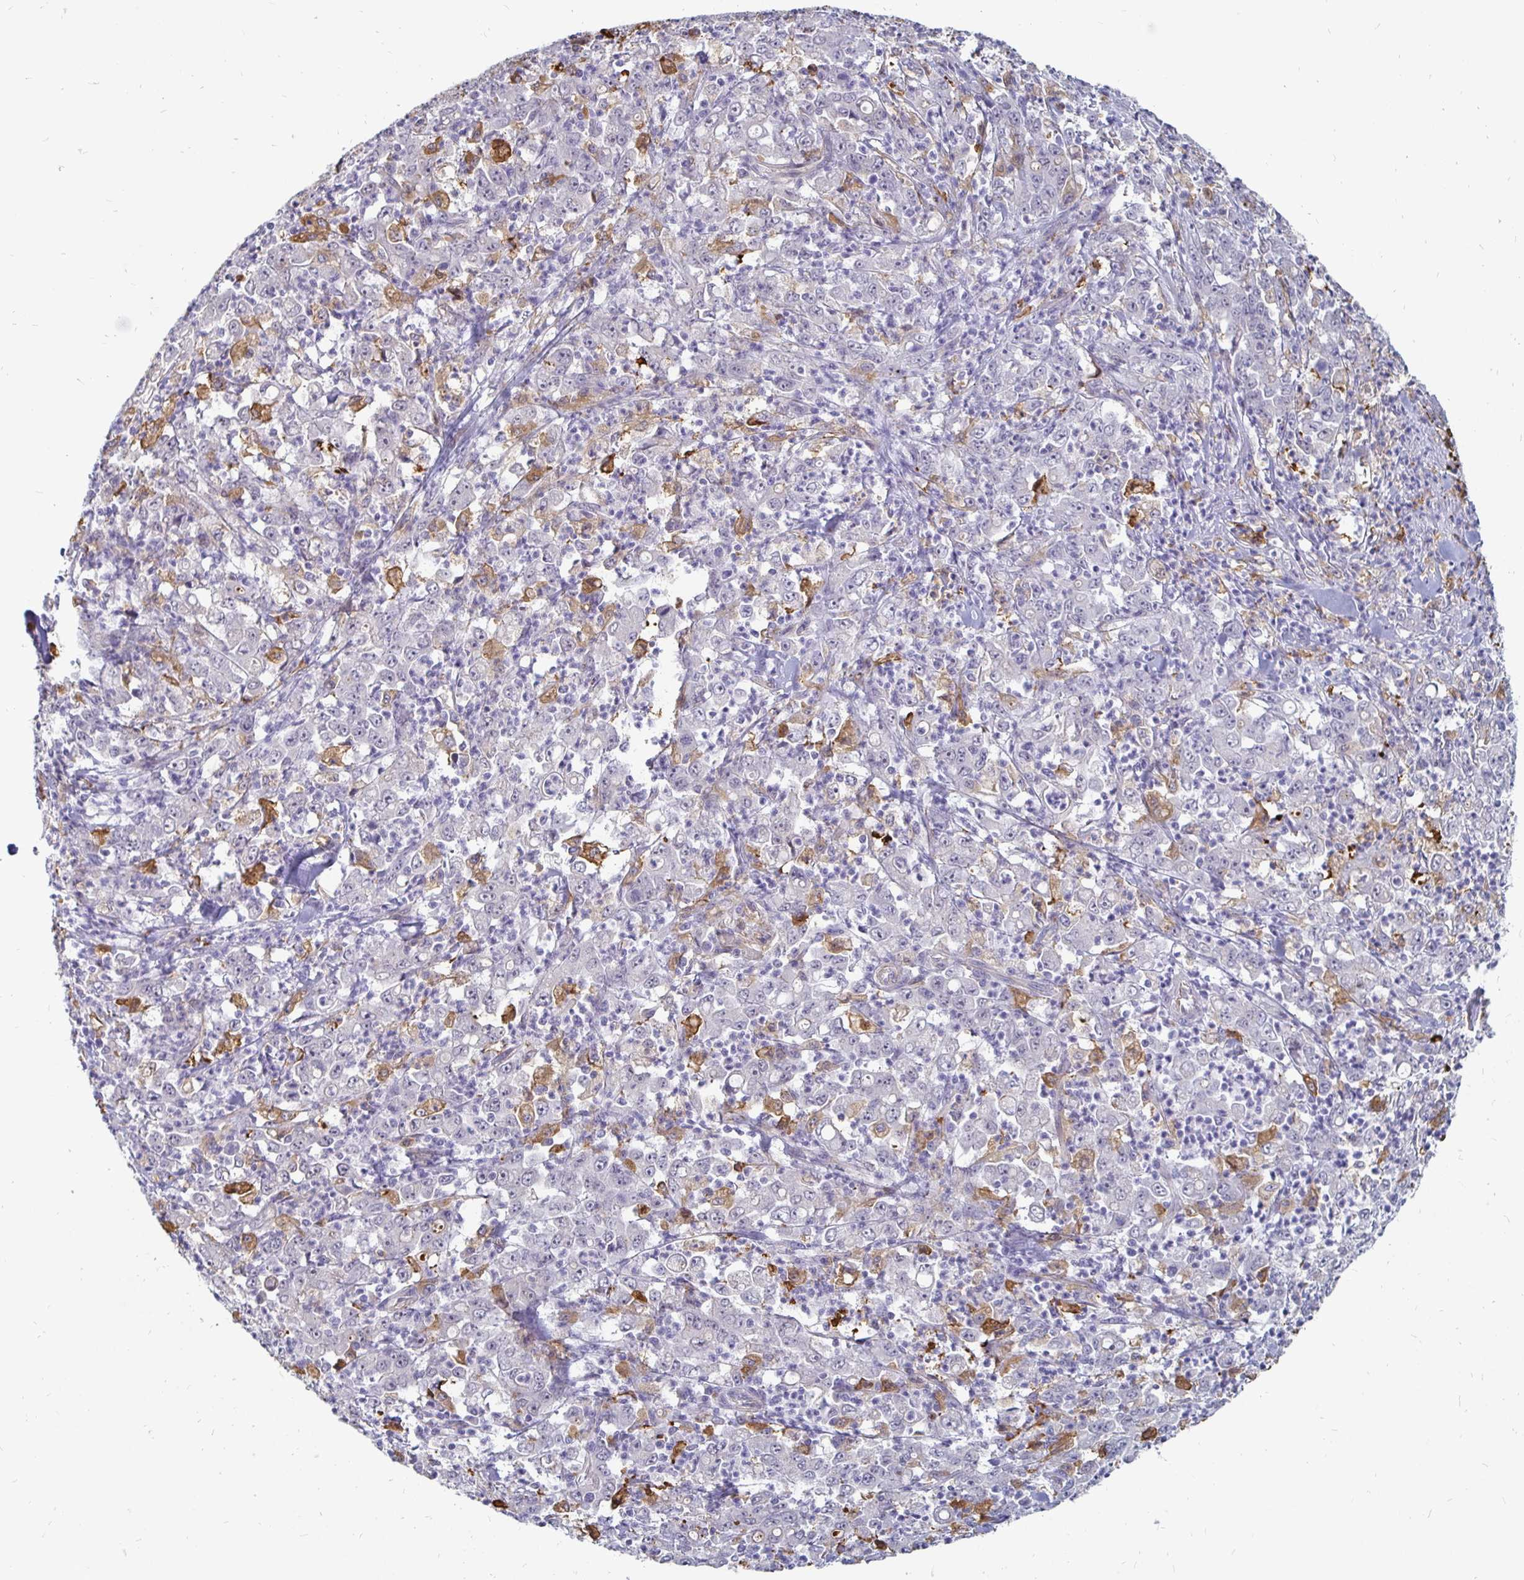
{"staining": {"intensity": "negative", "quantity": "none", "location": "none"}, "tissue": "stomach cancer", "cell_type": "Tumor cells", "image_type": "cancer", "snomed": [{"axis": "morphology", "description": "Adenocarcinoma, NOS"}, {"axis": "topography", "description": "Stomach, lower"}], "caption": "The immunohistochemistry histopathology image has no significant positivity in tumor cells of stomach cancer tissue.", "gene": "CCDC85A", "patient": {"sex": "female", "age": 71}}